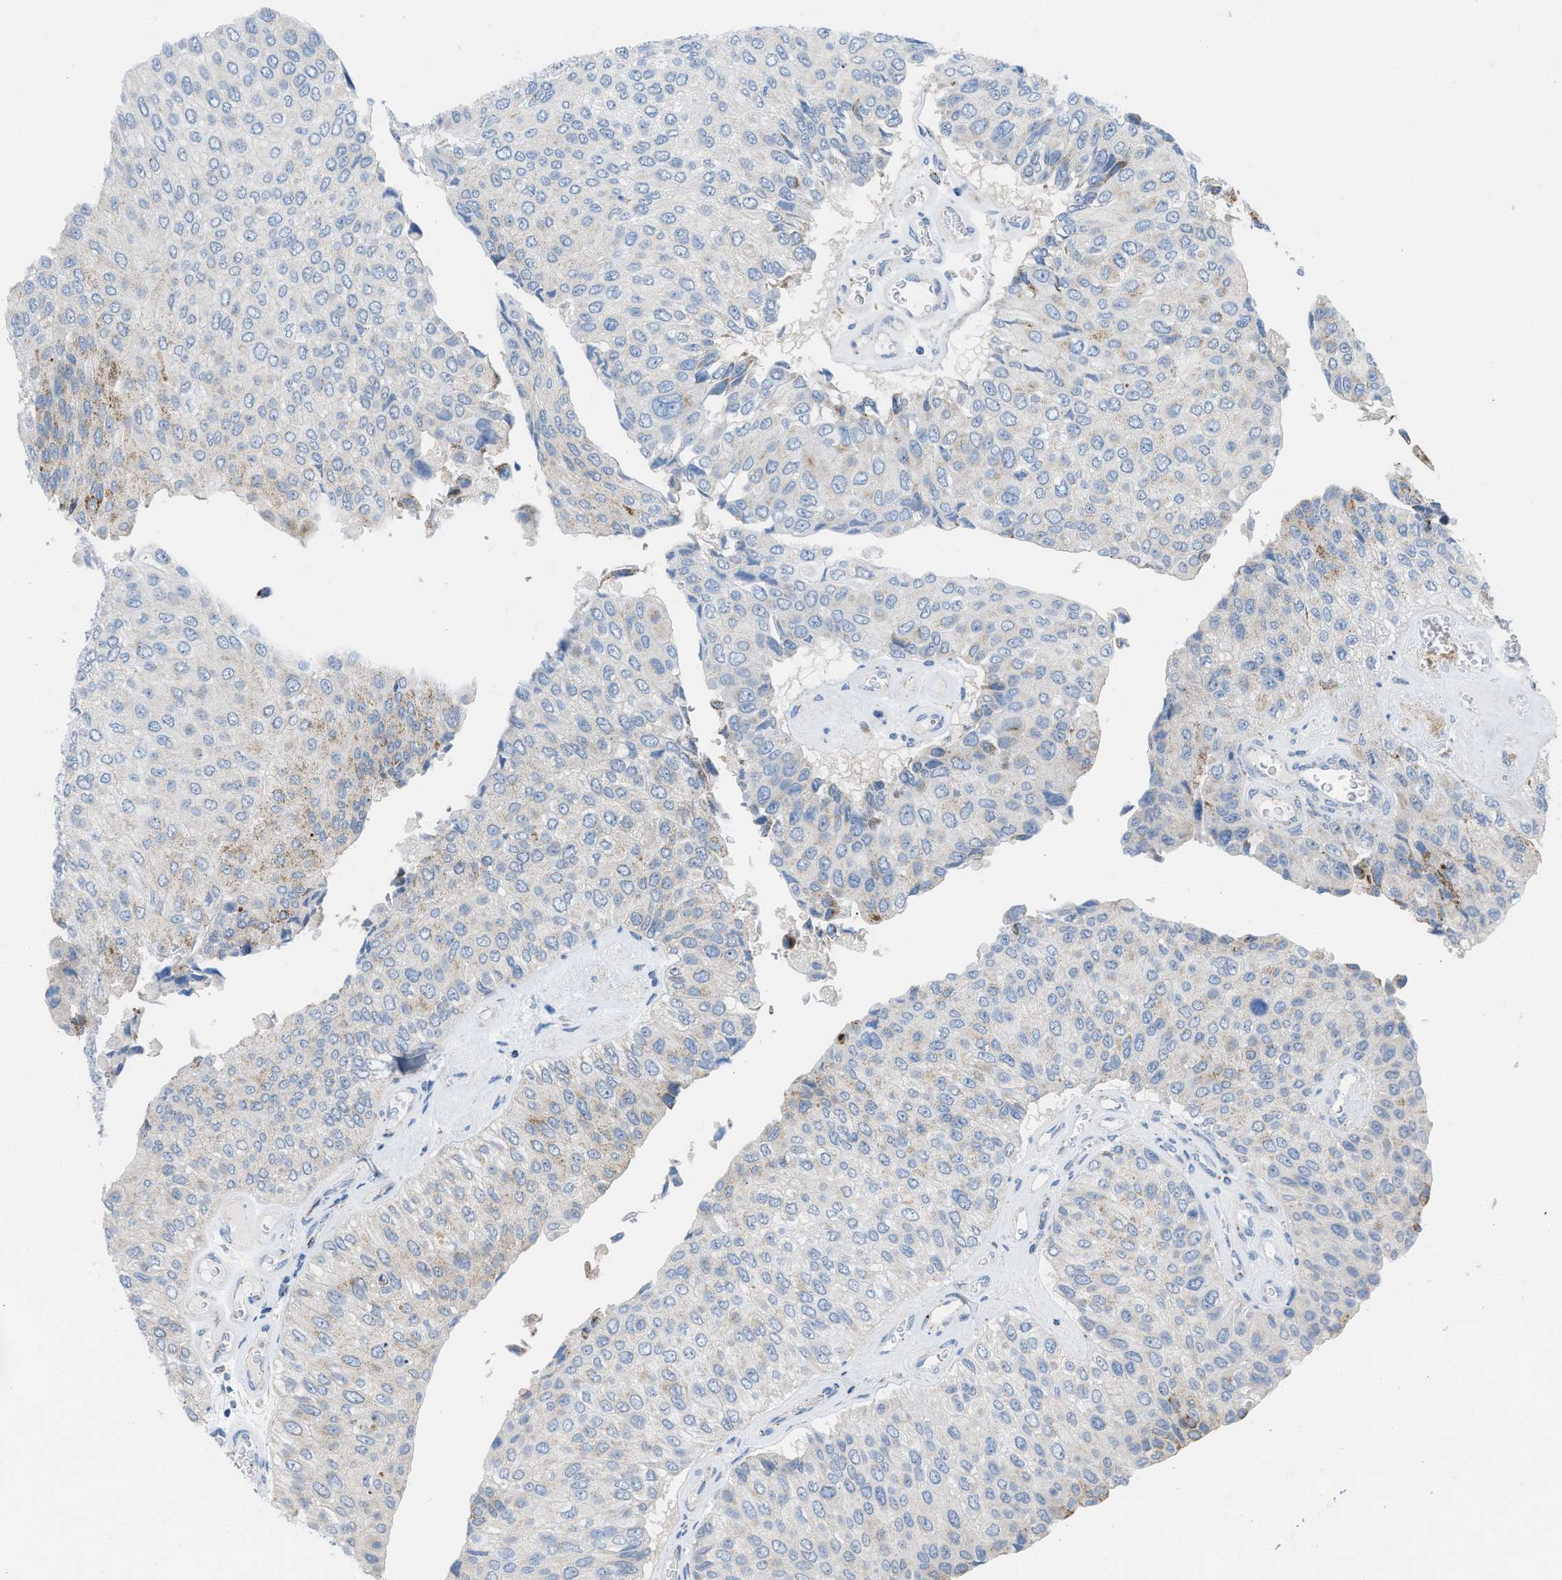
{"staining": {"intensity": "weak", "quantity": "25%-75%", "location": "cytoplasmic/membranous"}, "tissue": "urothelial cancer", "cell_type": "Tumor cells", "image_type": "cancer", "snomed": [{"axis": "morphology", "description": "Urothelial carcinoma, High grade"}, {"axis": "topography", "description": "Kidney"}, {"axis": "topography", "description": "Urinary bladder"}], "caption": "Immunohistochemistry staining of urothelial cancer, which displays low levels of weak cytoplasmic/membranous positivity in about 25%-75% of tumor cells indicating weak cytoplasmic/membranous protein staining. The staining was performed using DAB (brown) for protein detection and nuclei were counterstained in hematoxylin (blue).", "gene": "RBBP9", "patient": {"sex": "male", "age": 77}}